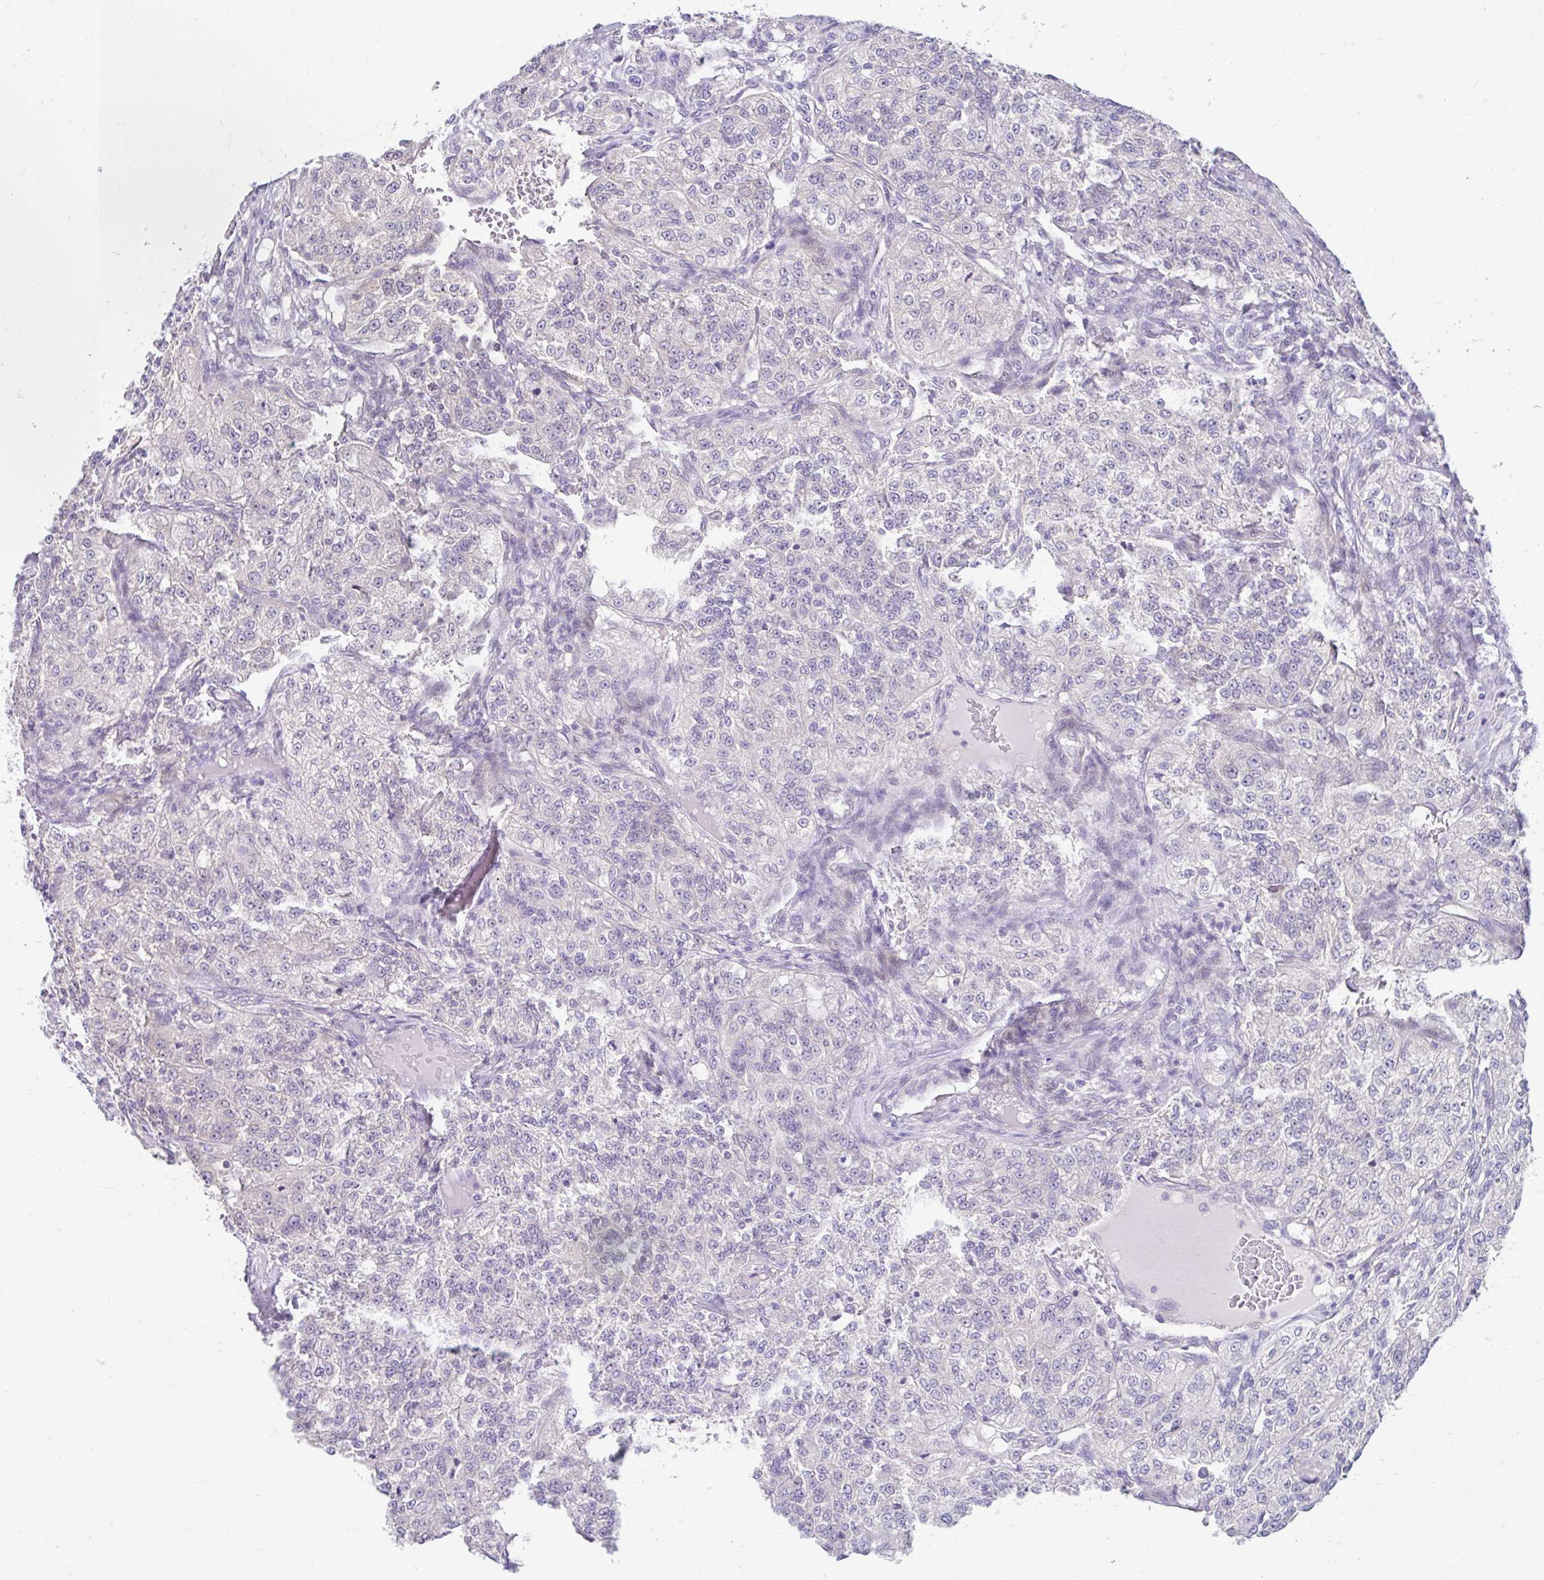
{"staining": {"intensity": "negative", "quantity": "none", "location": "none"}, "tissue": "renal cancer", "cell_type": "Tumor cells", "image_type": "cancer", "snomed": [{"axis": "morphology", "description": "Adenocarcinoma, NOS"}, {"axis": "topography", "description": "Kidney"}], "caption": "DAB (3,3'-diaminobenzidine) immunohistochemical staining of human renal cancer reveals no significant positivity in tumor cells.", "gene": "NT5C1B", "patient": {"sex": "female", "age": 63}}